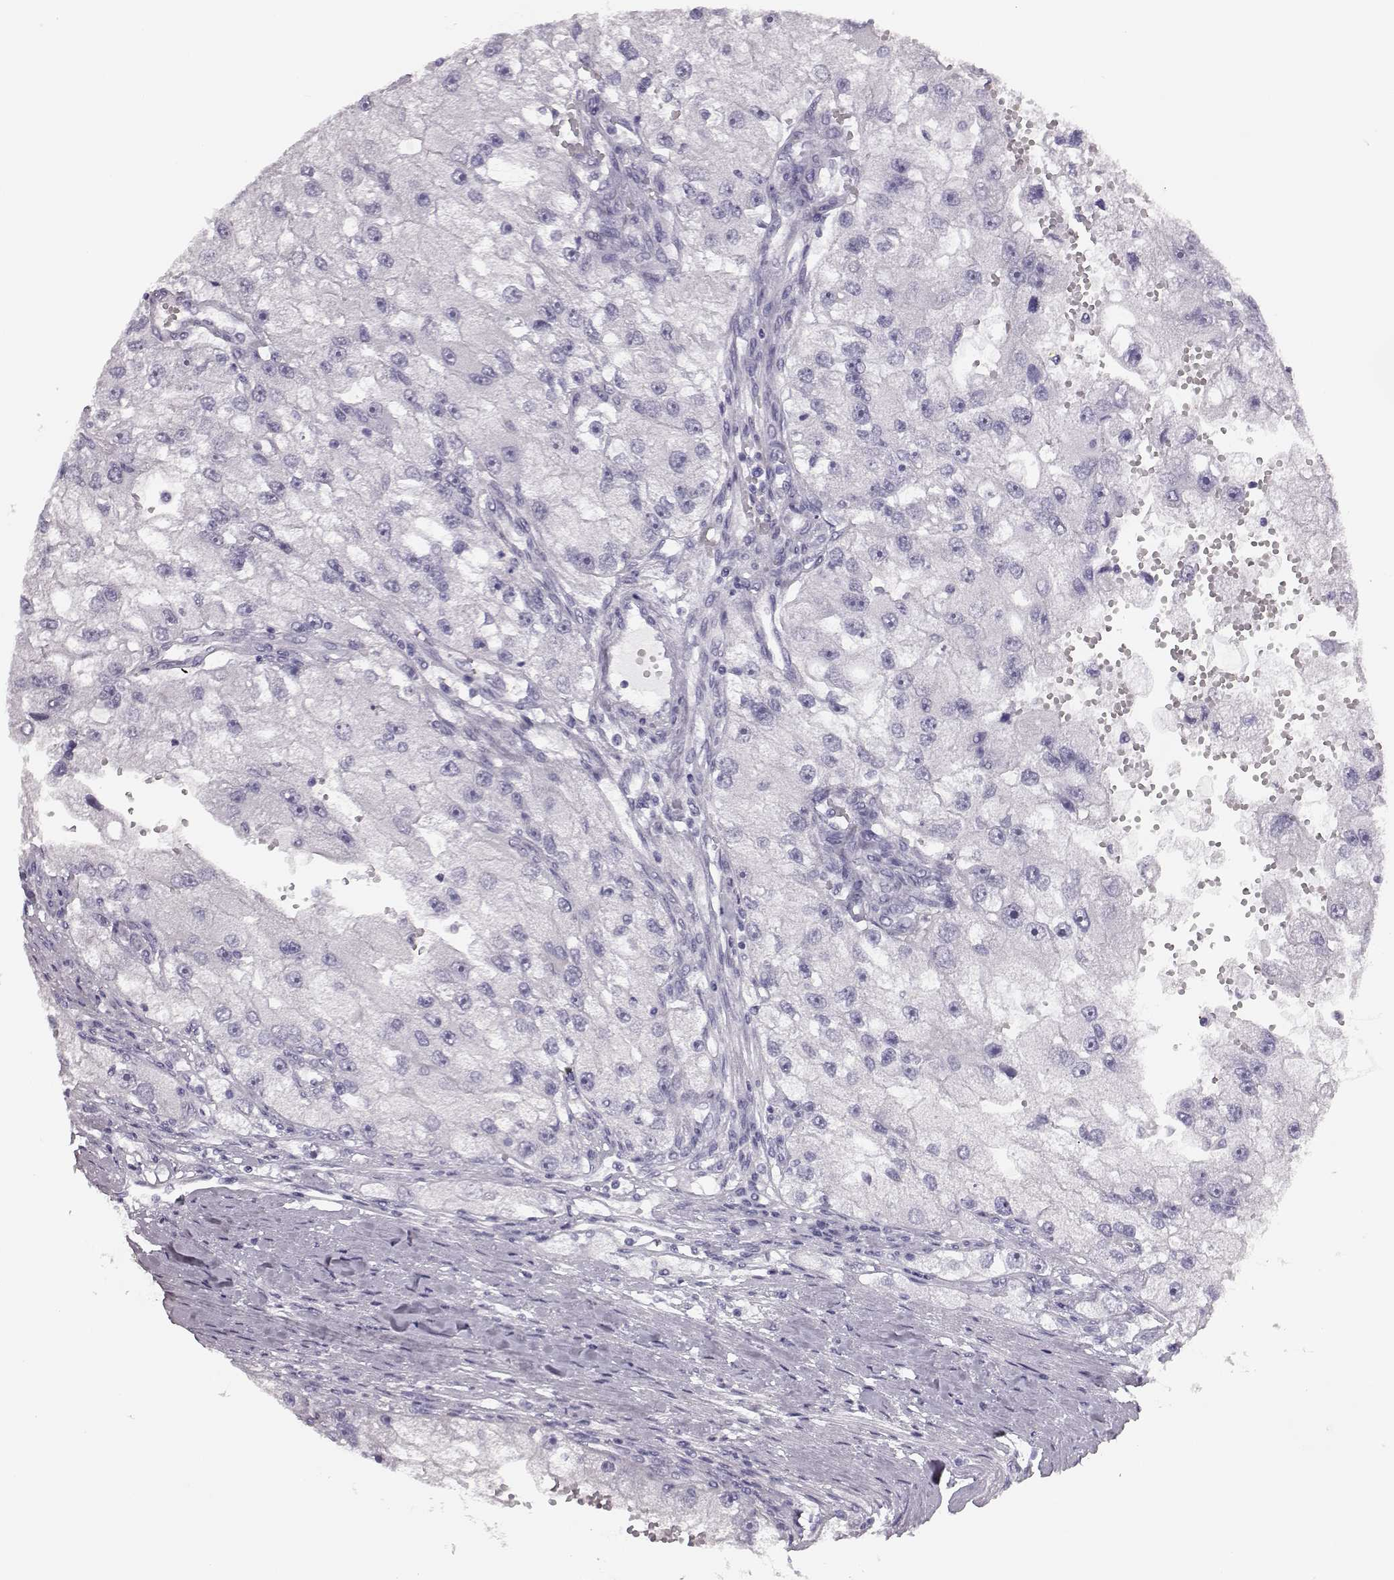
{"staining": {"intensity": "negative", "quantity": "none", "location": "none"}, "tissue": "renal cancer", "cell_type": "Tumor cells", "image_type": "cancer", "snomed": [{"axis": "morphology", "description": "Adenocarcinoma, NOS"}, {"axis": "topography", "description": "Kidney"}], "caption": "Immunohistochemistry (IHC) histopathology image of renal adenocarcinoma stained for a protein (brown), which shows no expression in tumor cells.", "gene": "BFSP2", "patient": {"sex": "male", "age": 63}}